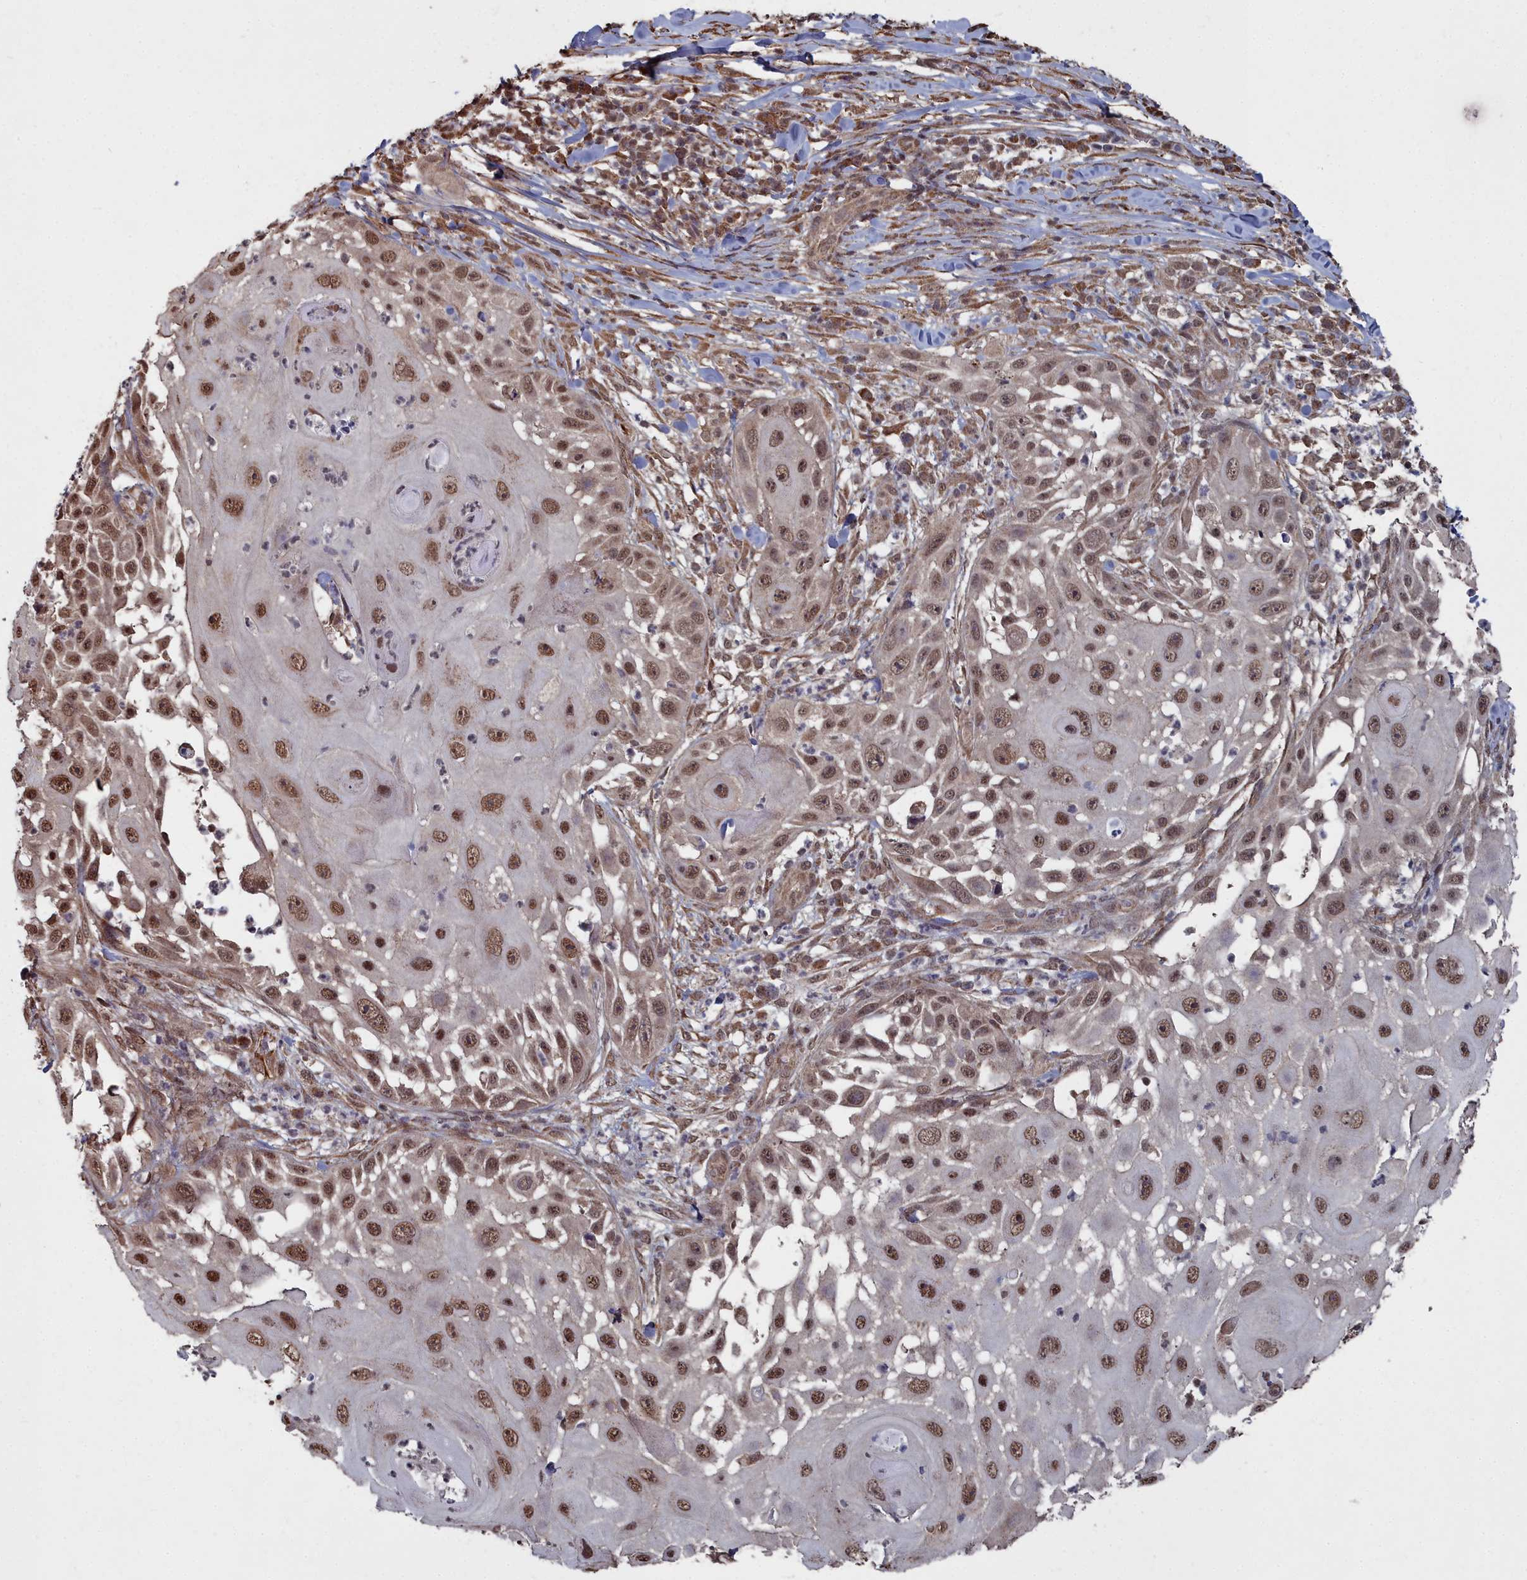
{"staining": {"intensity": "moderate", "quantity": ">75%", "location": "nuclear"}, "tissue": "skin cancer", "cell_type": "Tumor cells", "image_type": "cancer", "snomed": [{"axis": "morphology", "description": "Squamous cell carcinoma, NOS"}, {"axis": "topography", "description": "Skin"}], "caption": "Approximately >75% of tumor cells in skin cancer (squamous cell carcinoma) display moderate nuclear protein staining as visualized by brown immunohistochemical staining.", "gene": "CCNP", "patient": {"sex": "female", "age": 44}}